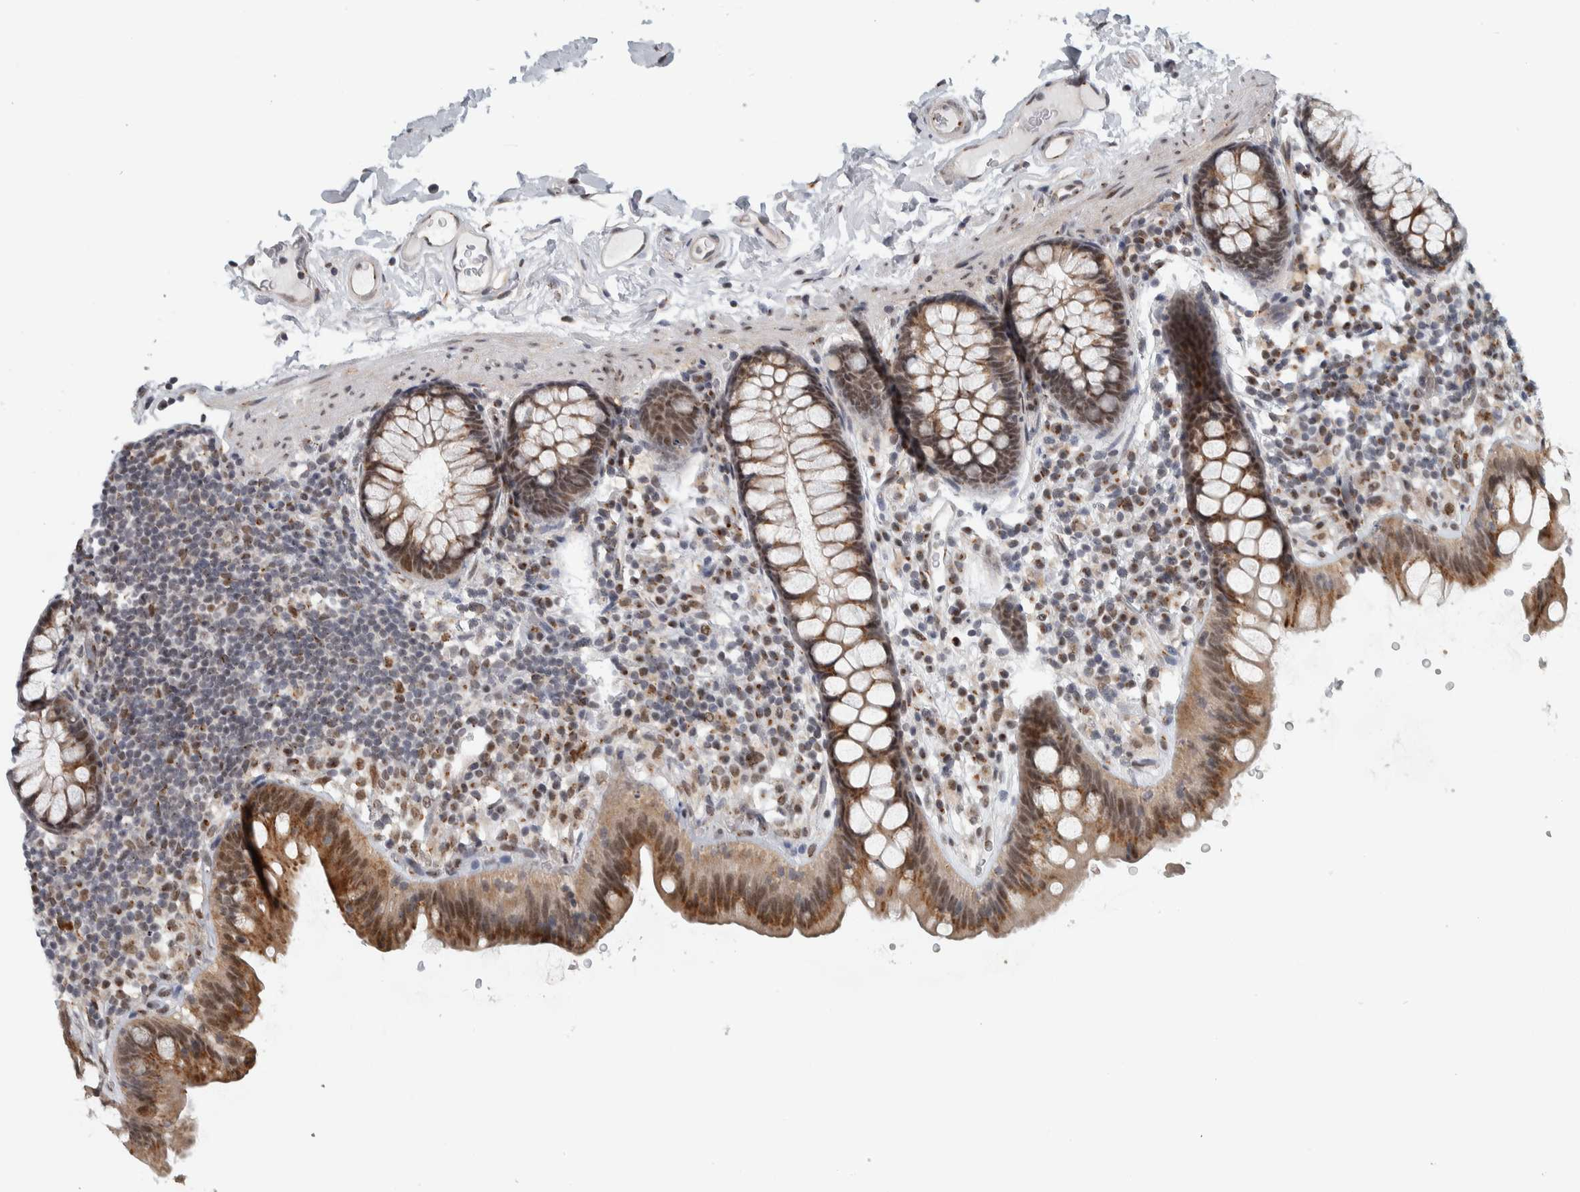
{"staining": {"intensity": "moderate", "quantity": ">75%", "location": "nuclear"}, "tissue": "colon", "cell_type": "Endothelial cells", "image_type": "normal", "snomed": [{"axis": "morphology", "description": "Normal tissue, NOS"}, {"axis": "topography", "description": "Colon"}], "caption": "Protein expression analysis of benign colon shows moderate nuclear staining in about >75% of endothelial cells. The protein is stained brown, and the nuclei are stained in blue (DAB (3,3'-diaminobenzidine) IHC with brightfield microscopy, high magnification).", "gene": "ZMYND8", "patient": {"sex": "female", "age": 80}}